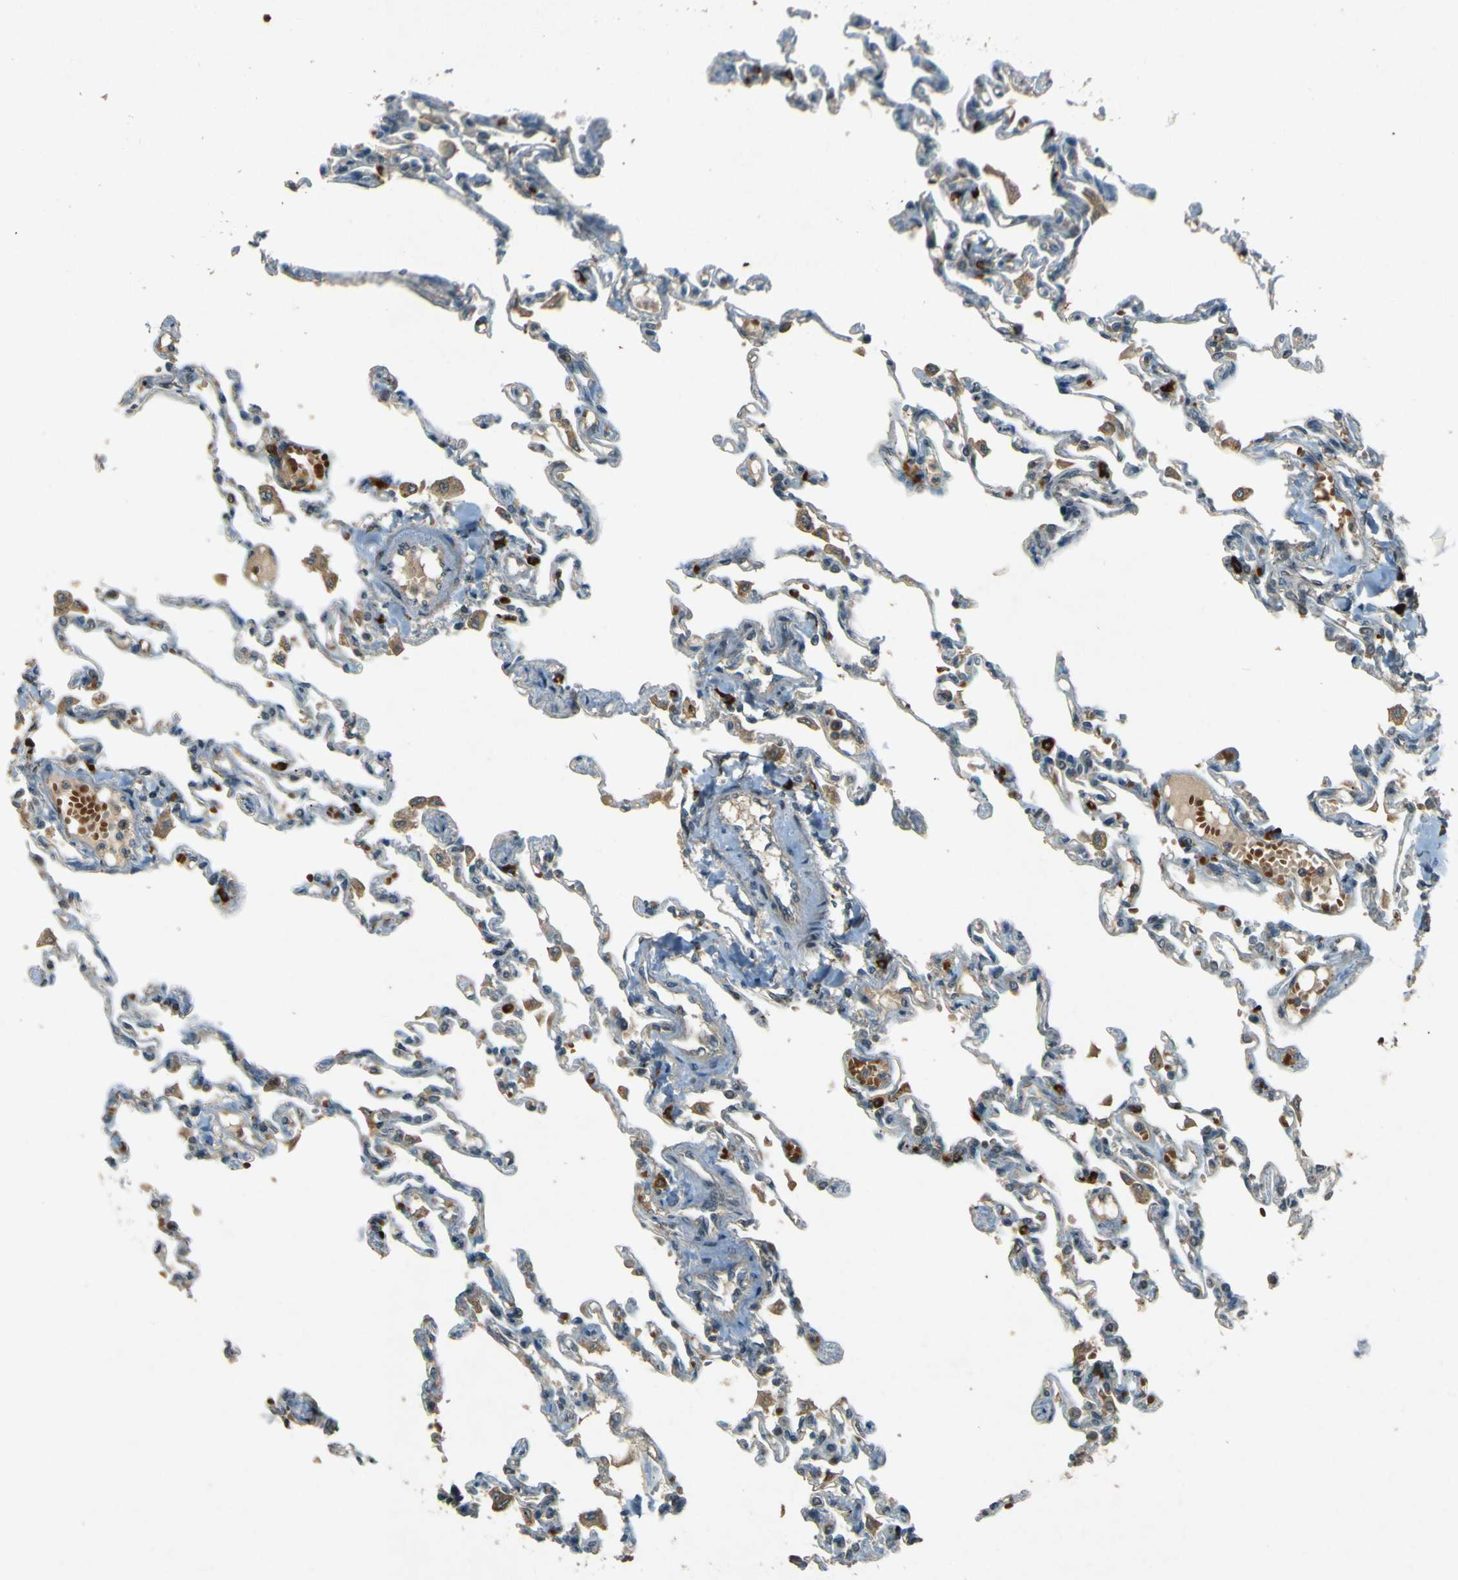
{"staining": {"intensity": "weak", "quantity": "25%-75%", "location": "cytoplasmic/membranous"}, "tissue": "lung", "cell_type": "Alveolar cells", "image_type": "normal", "snomed": [{"axis": "morphology", "description": "Normal tissue, NOS"}, {"axis": "topography", "description": "Lung"}], "caption": "IHC staining of benign lung, which exhibits low levels of weak cytoplasmic/membranous positivity in approximately 25%-75% of alveolar cells indicating weak cytoplasmic/membranous protein expression. The staining was performed using DAB (brown) for protein detection and nuclei were counterstained in hematoxylin (blue).", "gene": "MPDZ", "patient": {"sex": "male", "age": 21}}